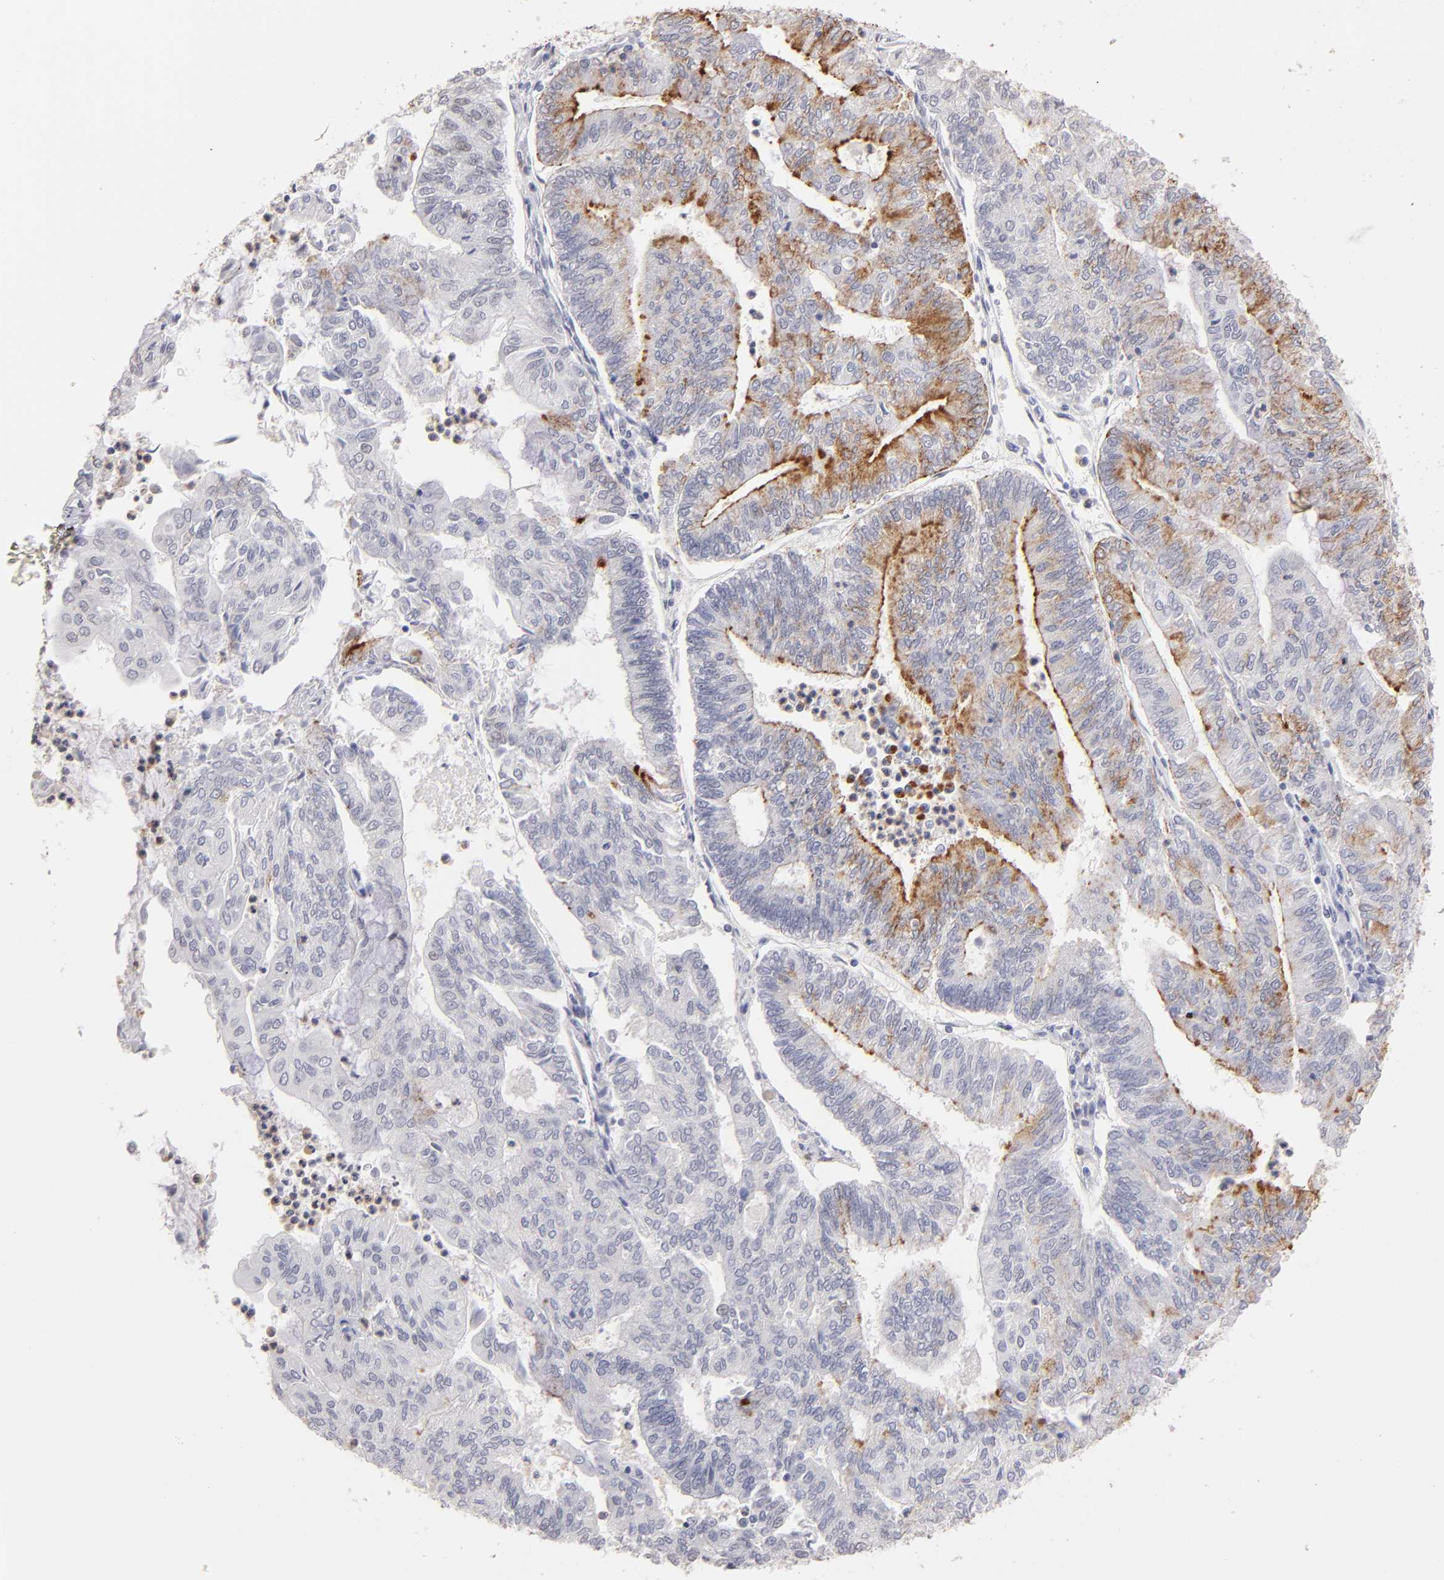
{"staining": {"intensity": "strong", "quantity": "<25%", "location": "cytoplasmic/membranous"}, "tissue": "endometrial cancer", "cell_type": "Tumor cells", "image_type": "cancer", "snomed": [{"axis": "morphology", "description": "Adenocarcinoma, NOS"}, {"axis": "topography", "description": "Endometrium"}], "caption": "Immunohistochemistry (IHC) staining of endometrial cancer, which reveals medium levels of strong cytoplasmic/membranous positivity in about <25% of tumor cells indicating strong cytoplasmic/membranous protein expression. The staining was performed using DAB (3,3'-diaminobenzidine) (brown) for protein detection and nuclei were counterstained in hematoxylin (blue).", "gene": "MGAM", "patient": {"sex": "female", "age": 59}}